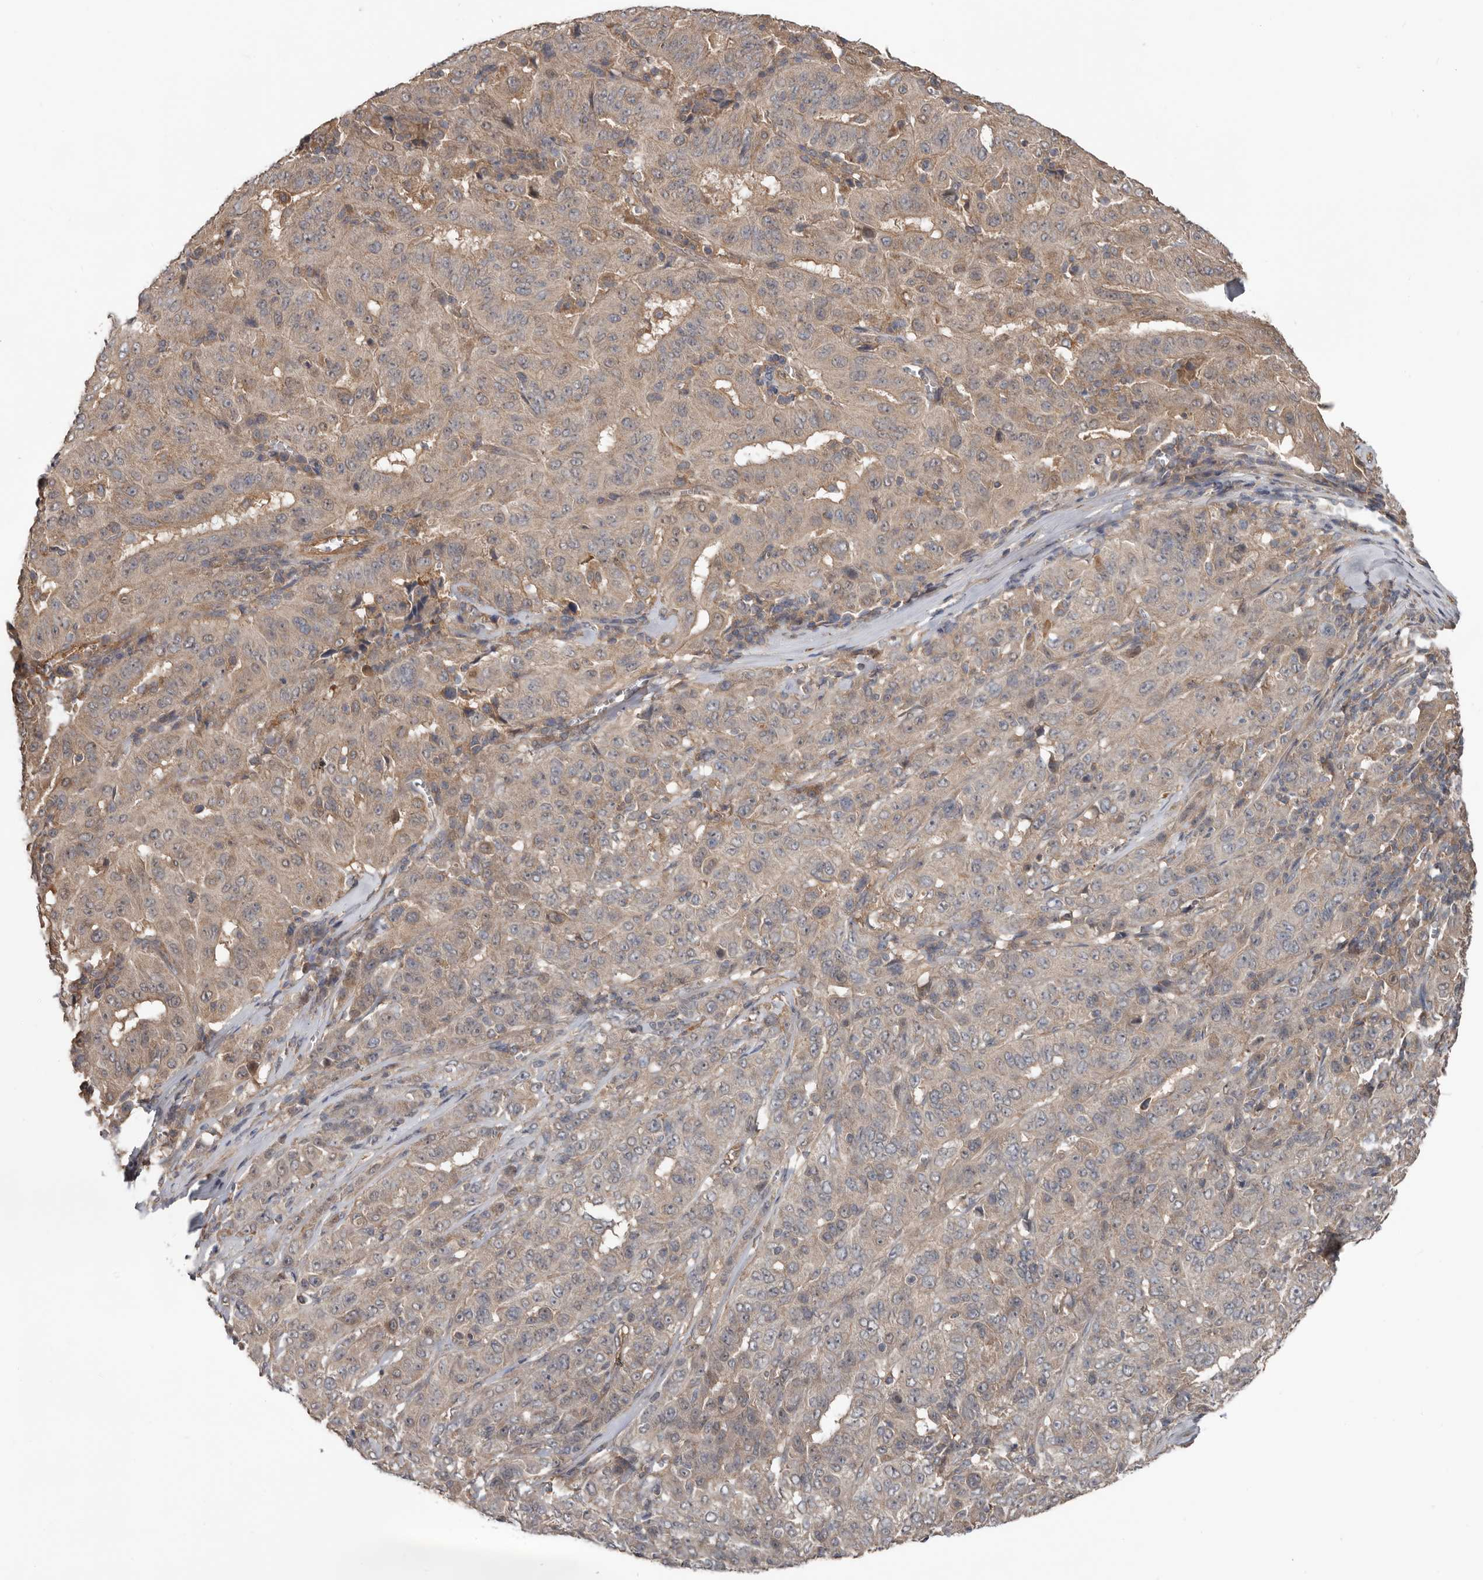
{"staining": {"intensity": "weak", "quantity": "25%-75%", "location": "cytoplasmic/membranous"}, "tissue": "pancreatic cancer", "cell_type": "Tumor cells", "image_type": "cancer", "snomed": [{"axis": "morphology", "description": "Adenocarcinoma, NOS"}, {"axis": "topography", "description": "Pancreas"}], "caption": "A brown stain highlights weak cytoplasmic/membranous staining of a protein in human pancreatic adenocarcinoma tumor cells.", "gene": "DNAJB4", "patient": {"sex": "male", "age": 63}}